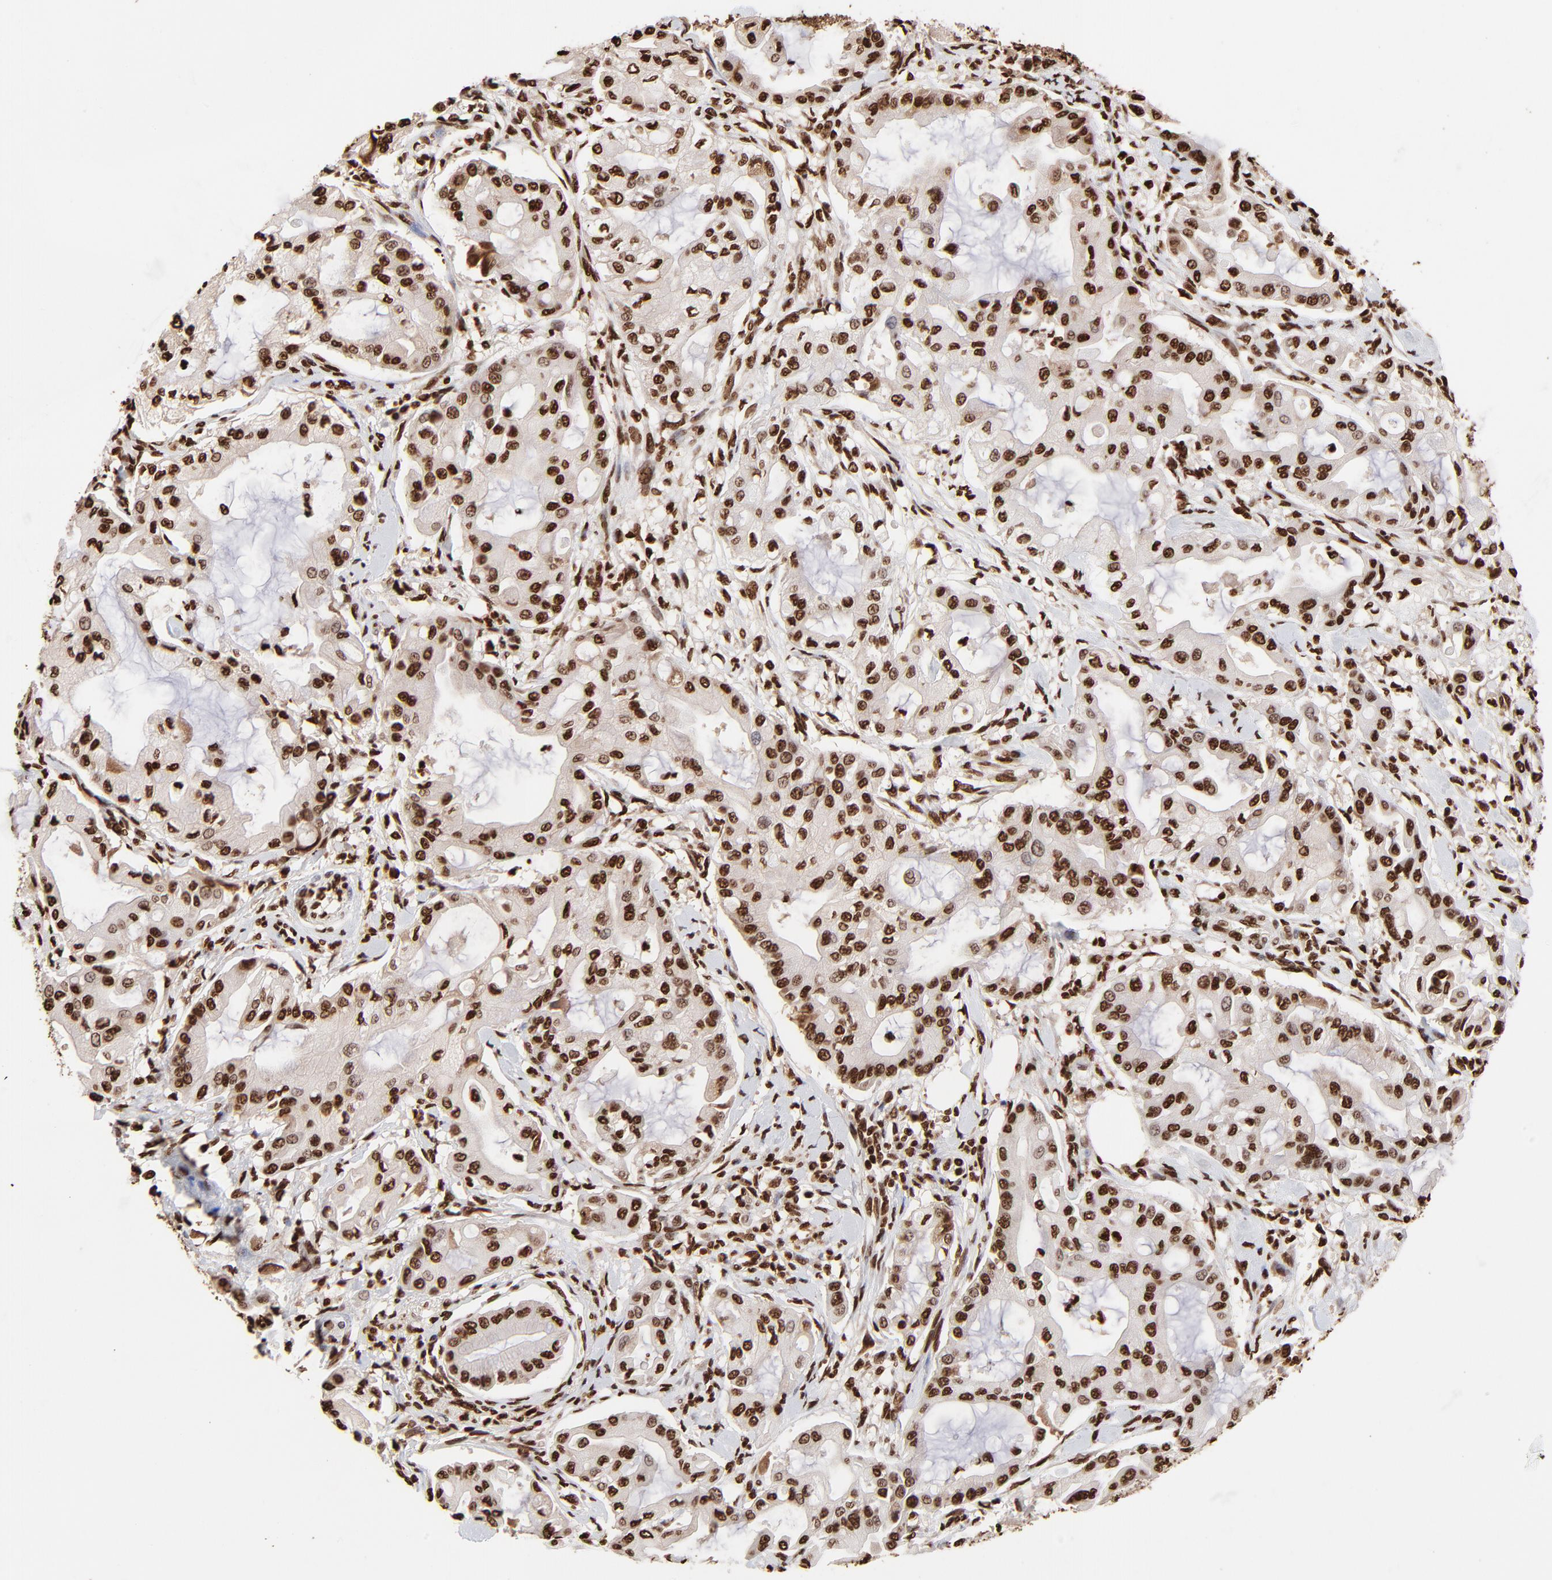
{"staining": {"intensity": "strong", "quantity": ">75%", "location": "nuclear"}, "tissue": "pancreatic cancer", "cell_type": "Tumor cells", "image_type": "cancer", "snomed": [{"axis": "morphology", "description": "Adenocarcinoma, NOS"}, {"axis": "morphology", "description": "Adenocarcinoma, metastatic, NOS"}, {"axis": "topography", "description": "Lymph node"}, {"axis": "topography", "description": "Pancreas"}, {"axis": "topography", "description": "Duodenum"}], "caption": "Protein expression by IHC exhibits strong nuclear staining in about >75% of tumor cells in pancreatic cancer (adenocarcinoma).", "gene": "ZNF544", "patient": {"sex": "female", "age": 64}}